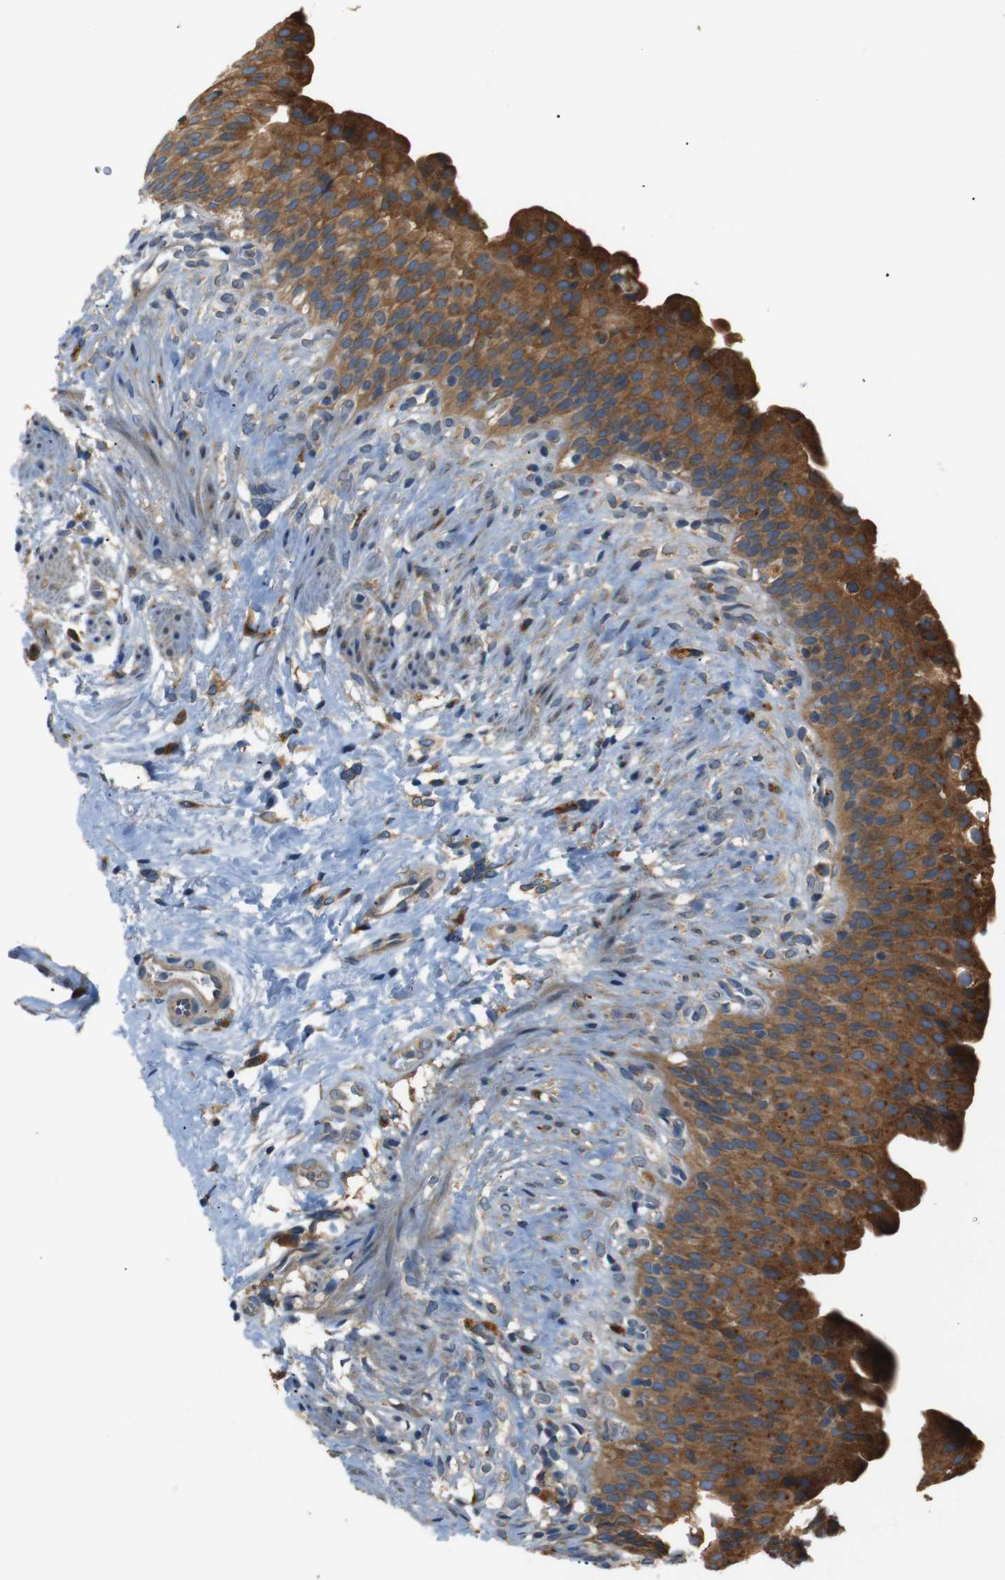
{"staining": {"intensity": "strong", "quantity": ">75%", "location": "cytoplasmic/membranous"}, "tissue": "urinary bladder", "cell_type": "Urothelial cells", "image_type": "normal", "snomed": [{"axis": "morphology", "description": "Normal tissue, NOS"}, {"axis": "topography", "description": "Urinary bladder"}], "caption": "A brown stain labels strong cytoplasmic/membranous expression of a protein in urothelial cells of benign urinary bladder.", "gene": "TMED2", "patient": {"sex": "female", "age": 79}}